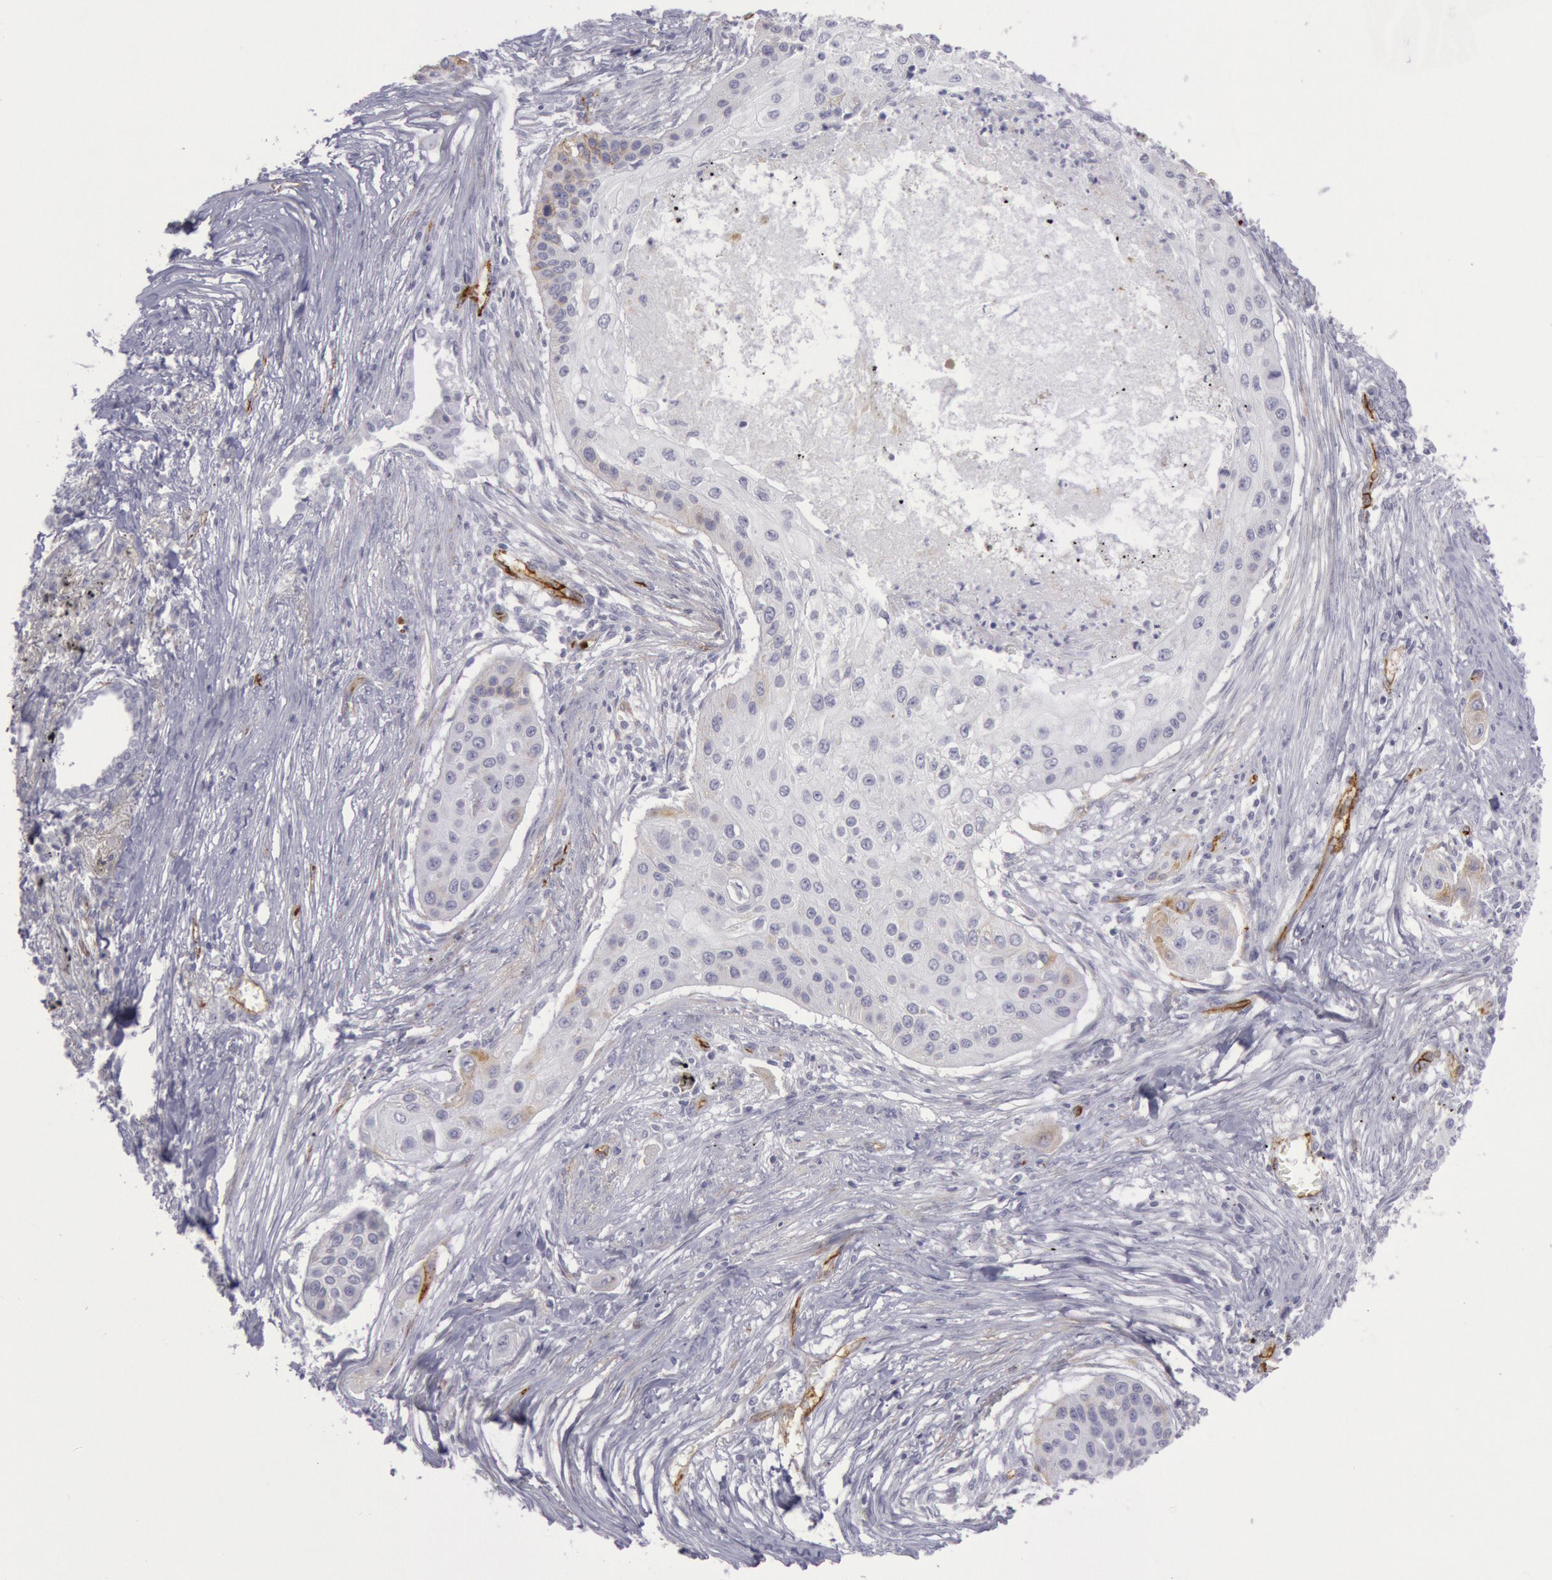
{"staining": {"intensity": "negative", "quantity": "none", "location": "none"}, "tissue": "lung cancer", "cell_type": "Tumor cells", "image_type": "cancer", "snomed": [{"axis": "morphology", "description": "Squamous cell carcinoma, NOS"}, {"axis": "topography", "description": "Lung"}], "caption": "Protein analysis of lung cancer demonstrates no significant expression in tumor cells.", "gene": "CDH13", "patient": {"sex": "male", "age": 71}}